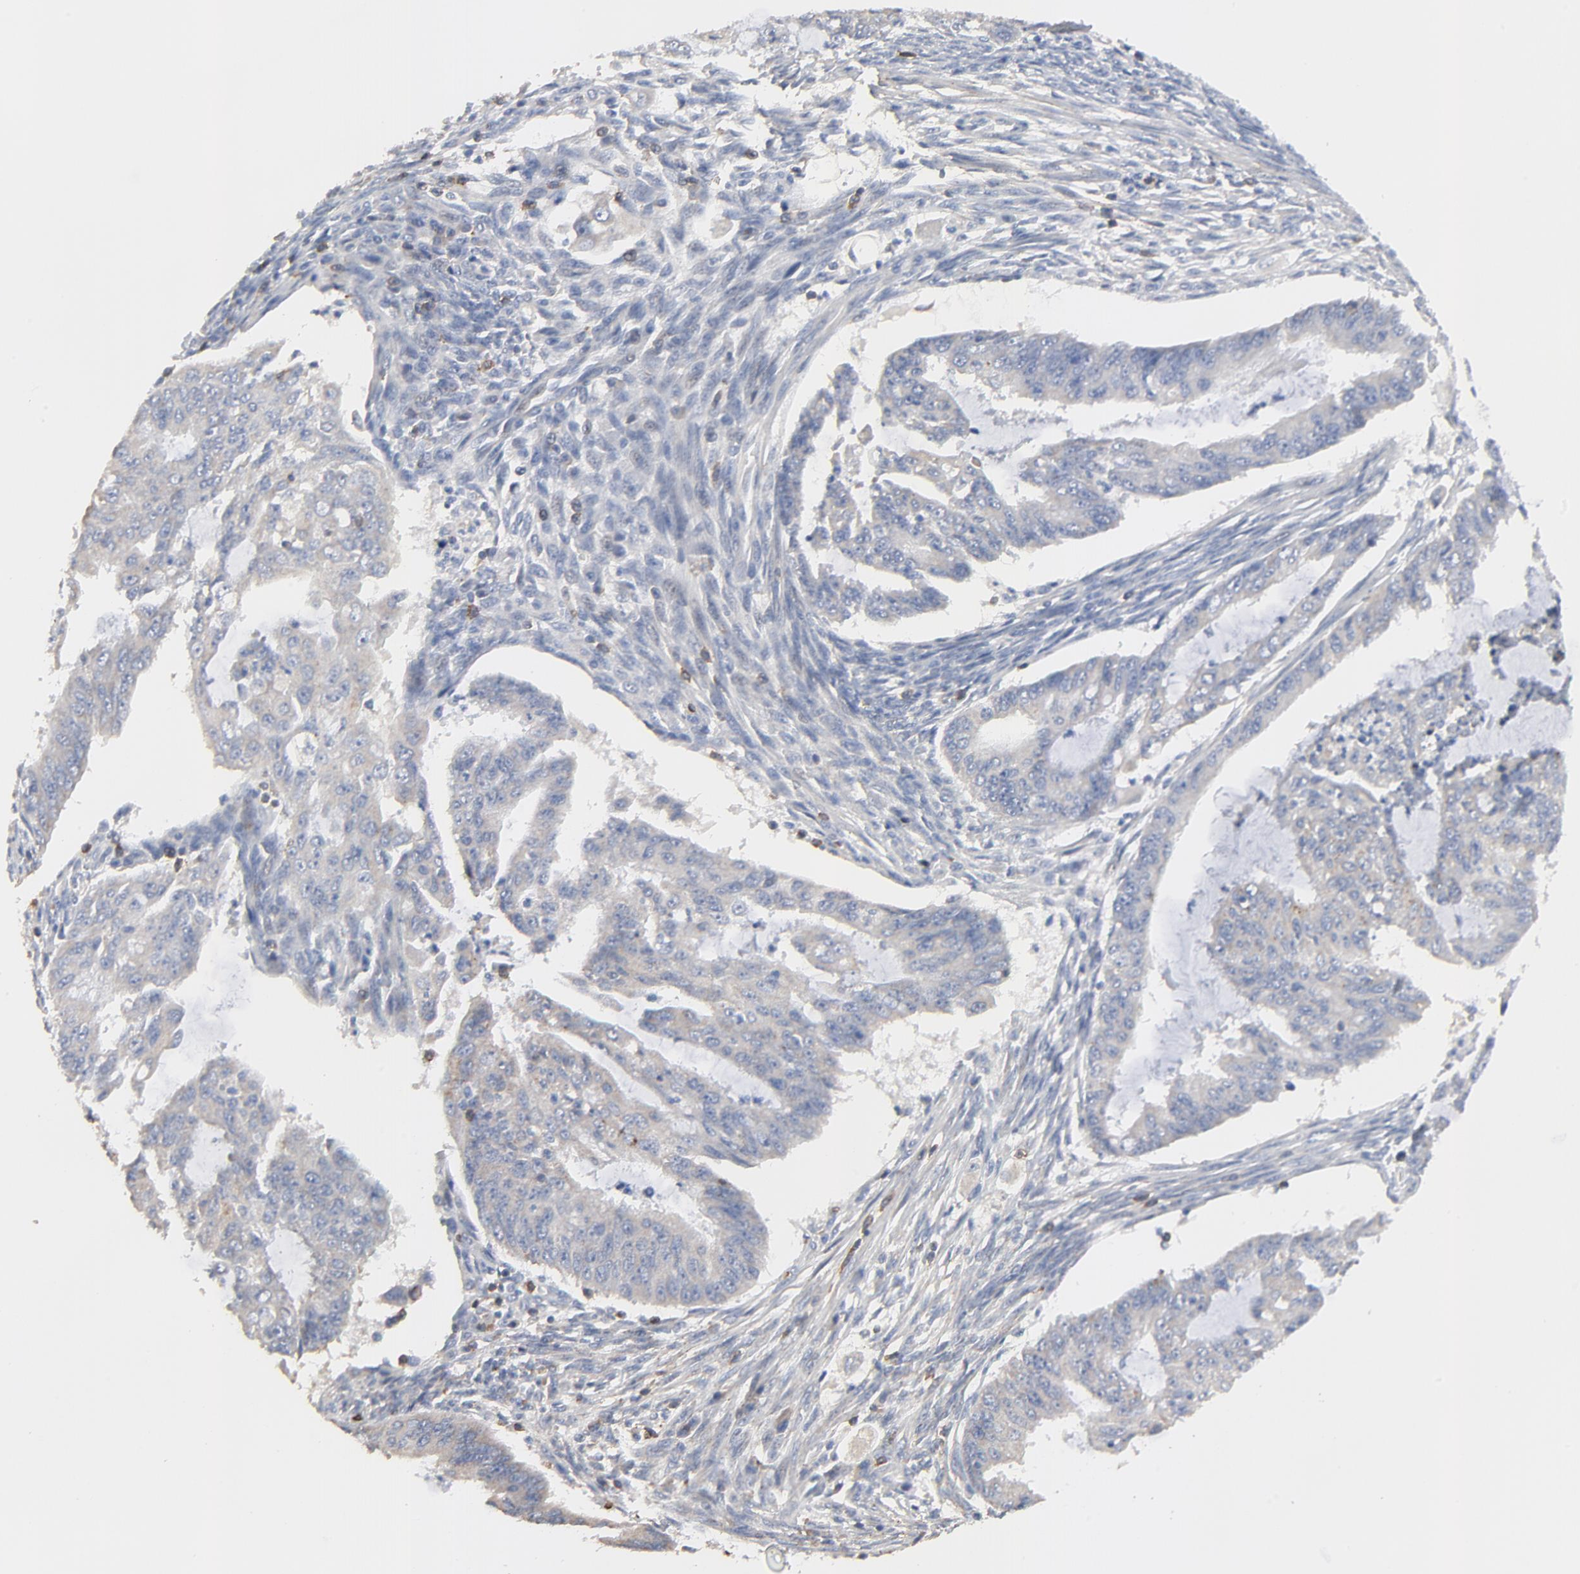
{"staining": {"intensity": "weak", "quantity": "25%-75%", "location": "cytoplasmic/membranous"}, "tissue": "endometrial cancer", "cell_type": "Tumor cells", "image_type": "cancer", "snomed": [{"axis": "morphology", "description": "Adenocarcinoma, NOS"}, {"axis": "topography", "description": "Endometrium"}], "caption": "Tumor cells exhibit weak cytoplasmic/membranous expression in approximately 25%-75% of cells in adenocarcinoma (endometrial).", "gene": "SKAP1", "patient": {"sex": "female", "age": 75}}